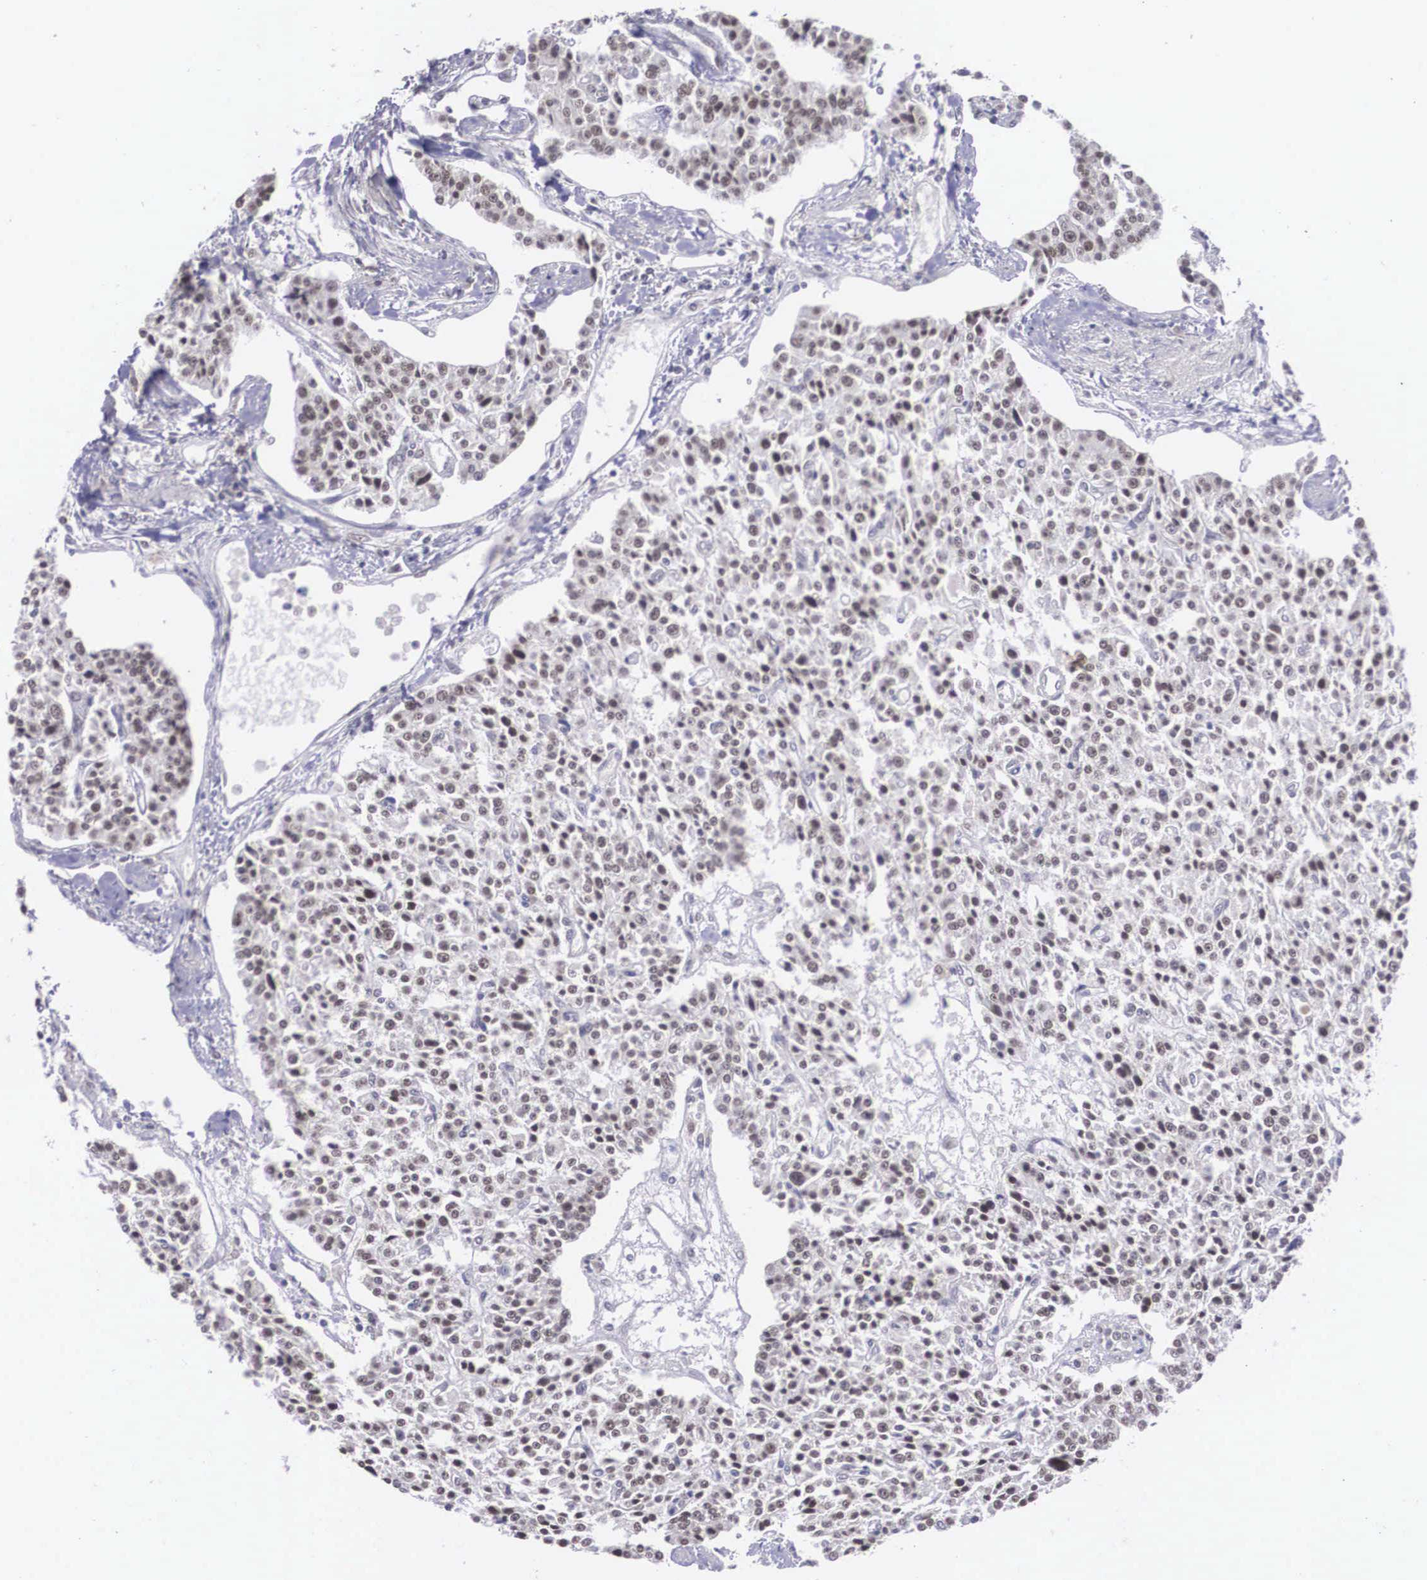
{"staining": {"intensity": "weak", "quantity": ">75%", "location": "nuclear"}, "tissue": "carcinoid", "cell_type": "Tumor cells", "image_type": "cancer", "snomed": [{"axis": "morphology", "description": "Carcinoid, malignant, NOS"}, {"axis": "topography", "description": "Stomach"}], "caption": "Weak nuclear protein staining is seen in about >75% of tumor cells in carcinoid.", "gene": "ZNF275", "patient": {"sex": "female", "age": 76}}